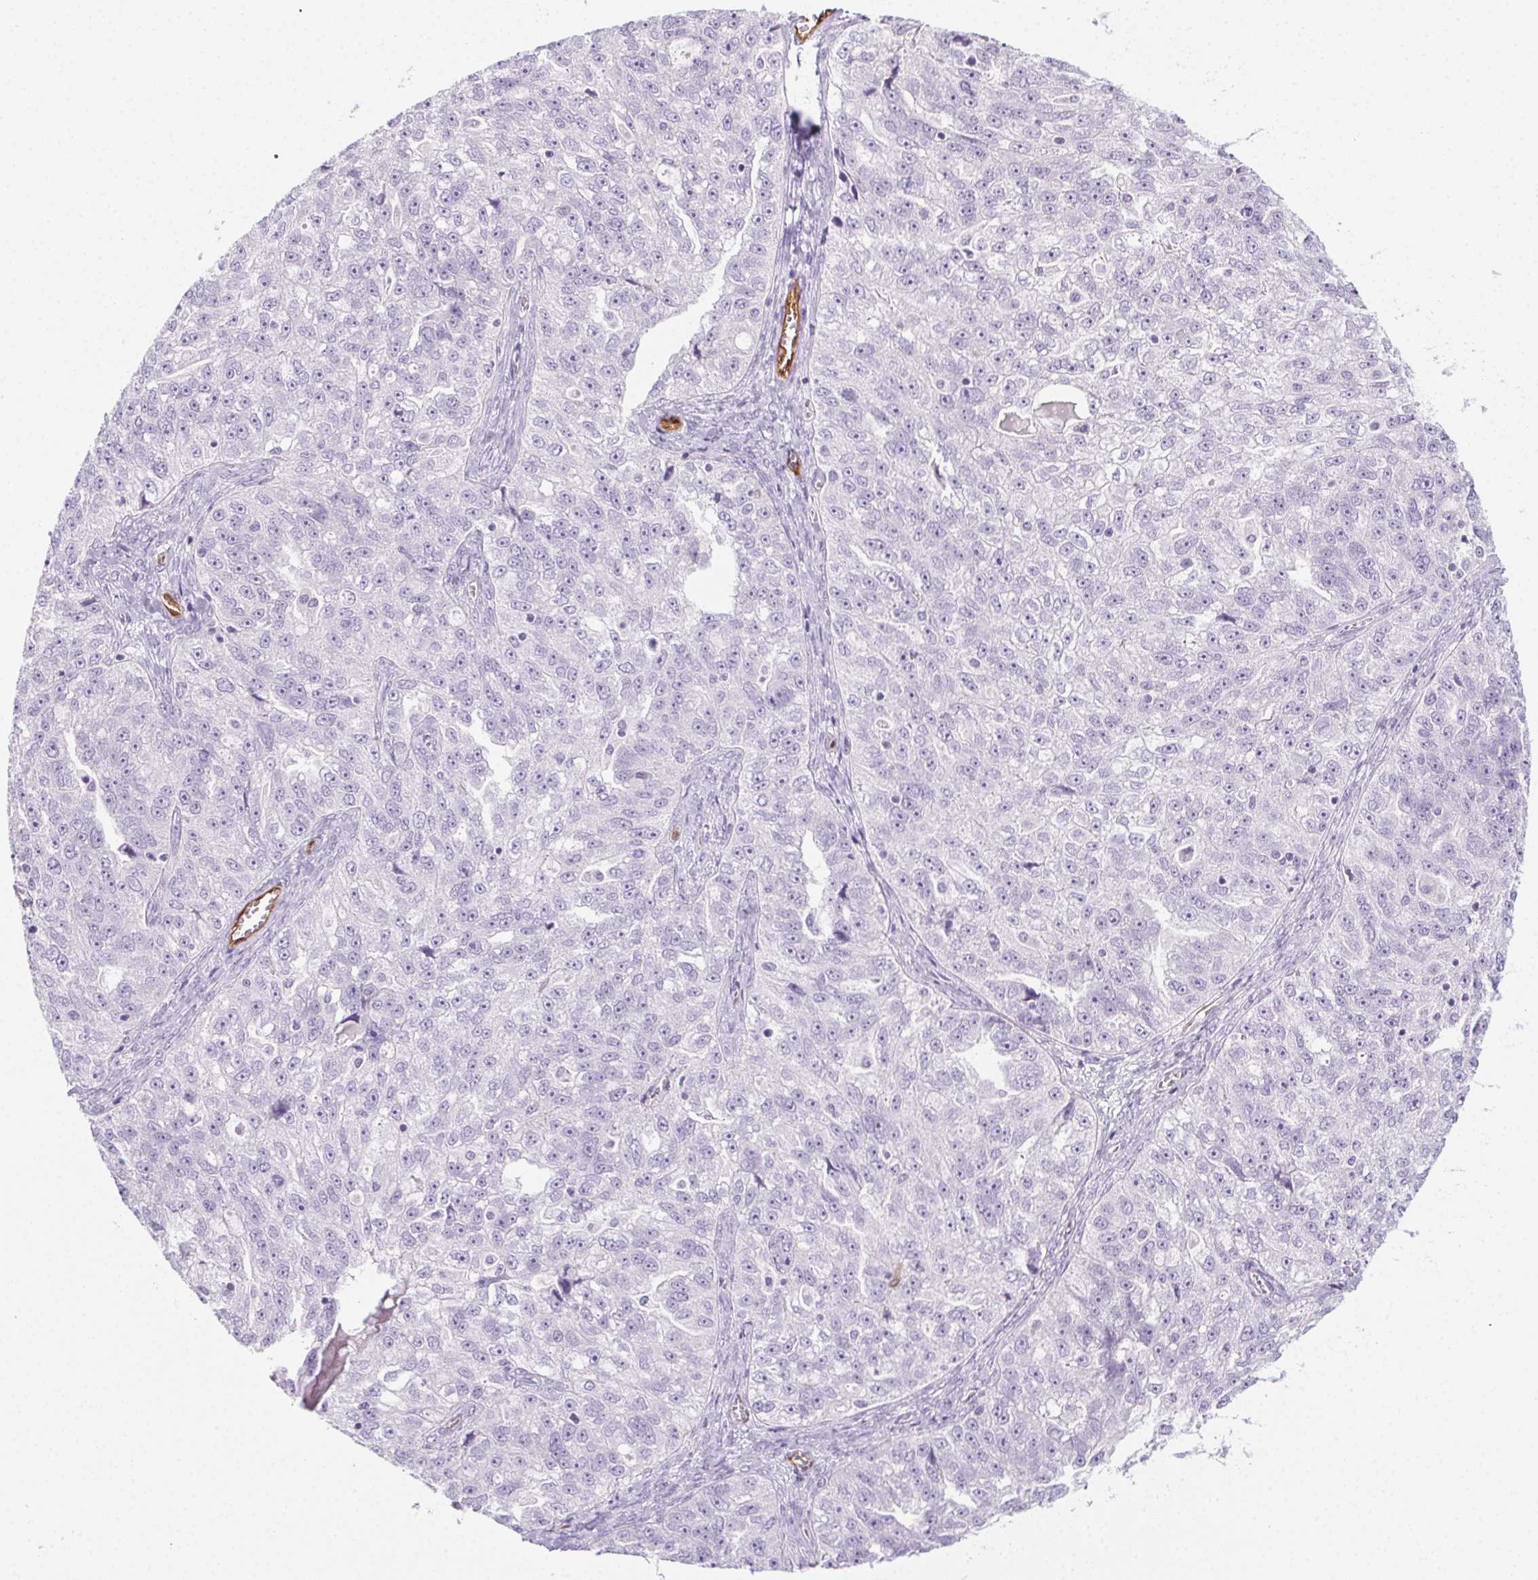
{"staining": {"intensity": "negative", "quantity": "none", "location": "none"}, "tissue": "ovarian cancer", "cell_type": "Tumor cells", "image_type": "cancer", "snomed": [{"axis": "morphology", "description": "Cystadenocarcinoma, serous, NOS"}, {"axis": "topography", "description": "Ovary"}], "caption": "Immunohistochemistry (IHC) photomicrograph of human ovarian cancer (serous cystadenocarcinoma) stained for a protein (brown), which demonstrates no staining in tumor cells.", "gene": "TMEM45A", "patient": {"sex": "female", "age": 51}}